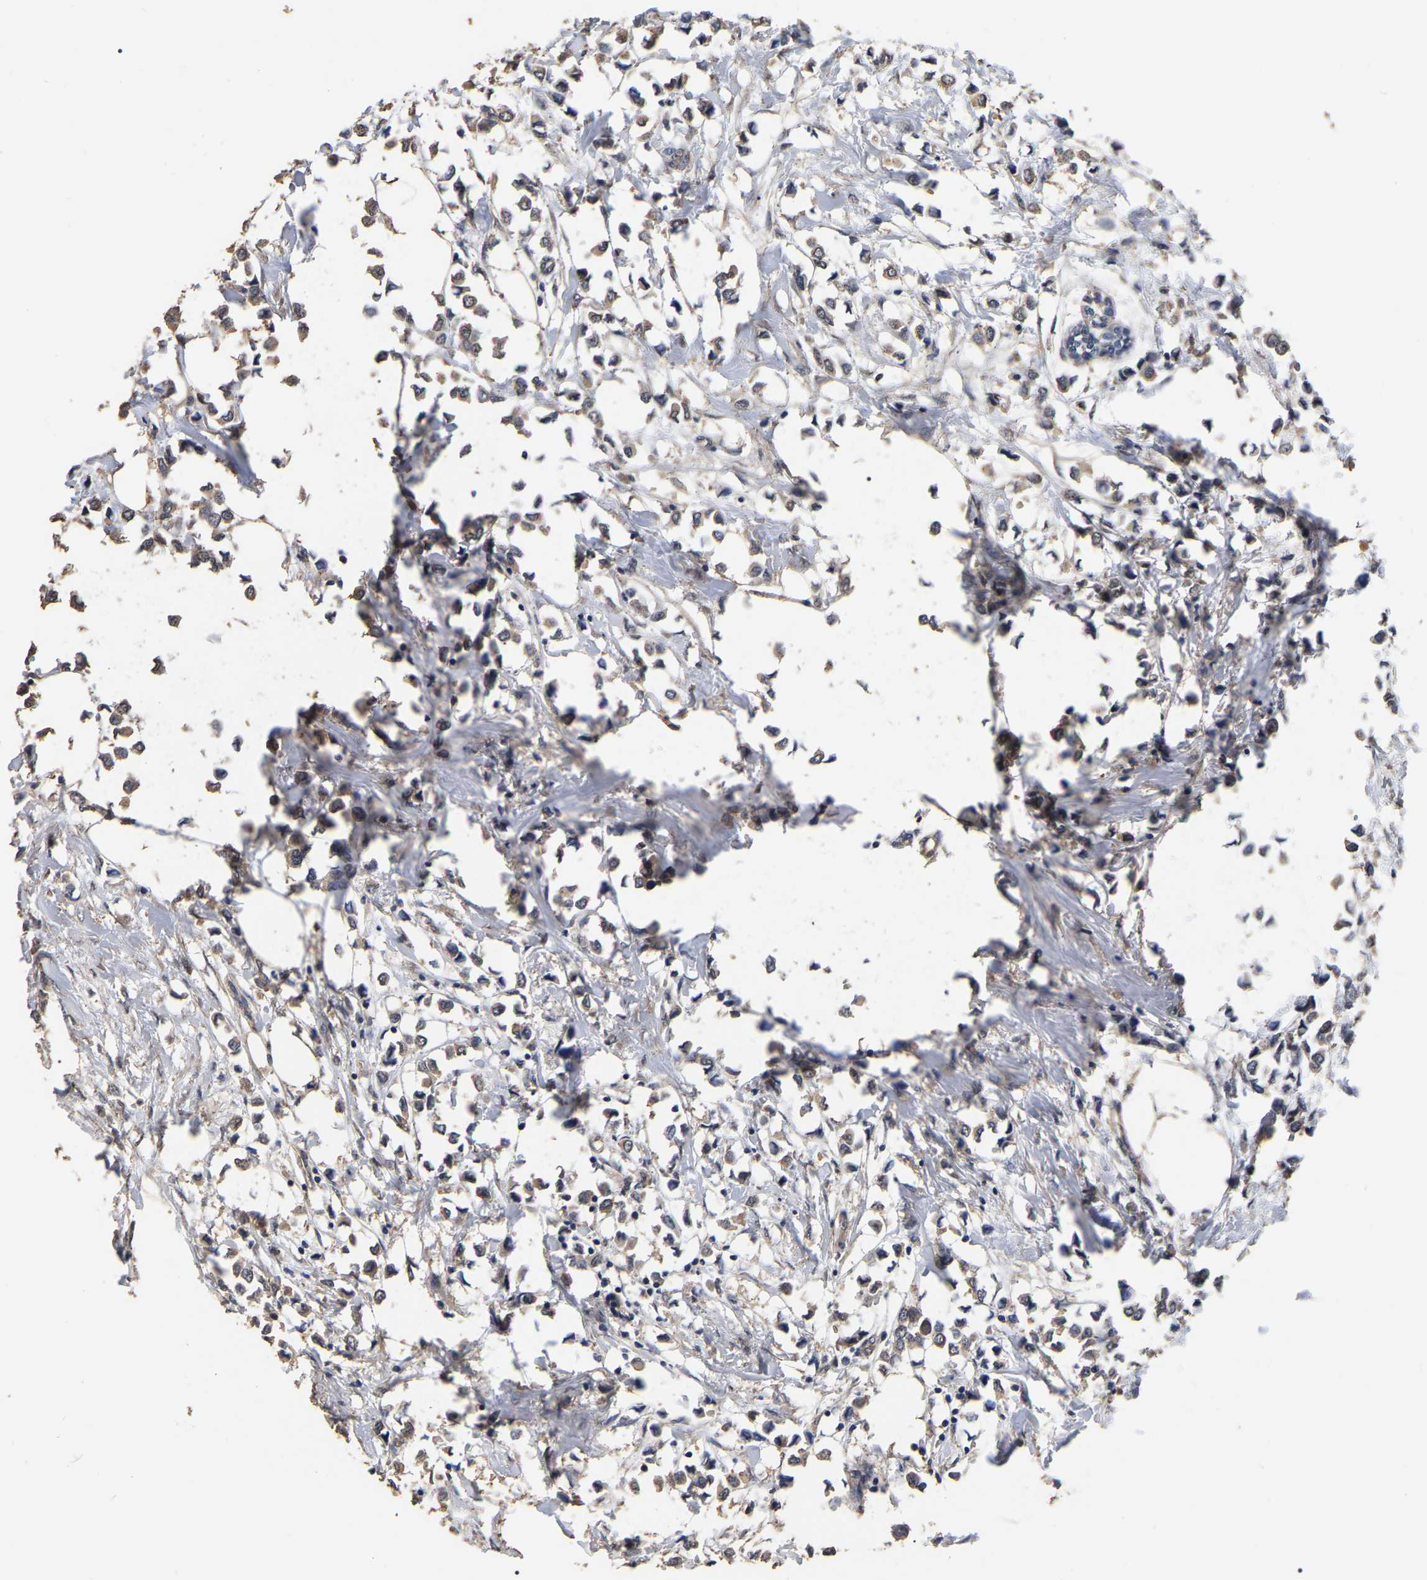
{"staining": {"intensity": "moderate", "quantity": ">75%", "location": "cytoplasmic/membranous"}, "tissue": "breast cancer", "cell_type": "Tumor cells", "image_type": "cancer", "snomed": [{"axis": "morphology", "description": "Lobular carcinoma"}, {"axis": "topography", "description": "Breast"}], "caption": "DAB (3,3'-diaminobenzidine) immunohistochemical staining of breast lobular carcinoma exhibits moderate cytoplasmic/membranous protein staining in about >75% of tumor cells.", "gene": "STK32C", "patient": {"sex": "female", "age": 51}}